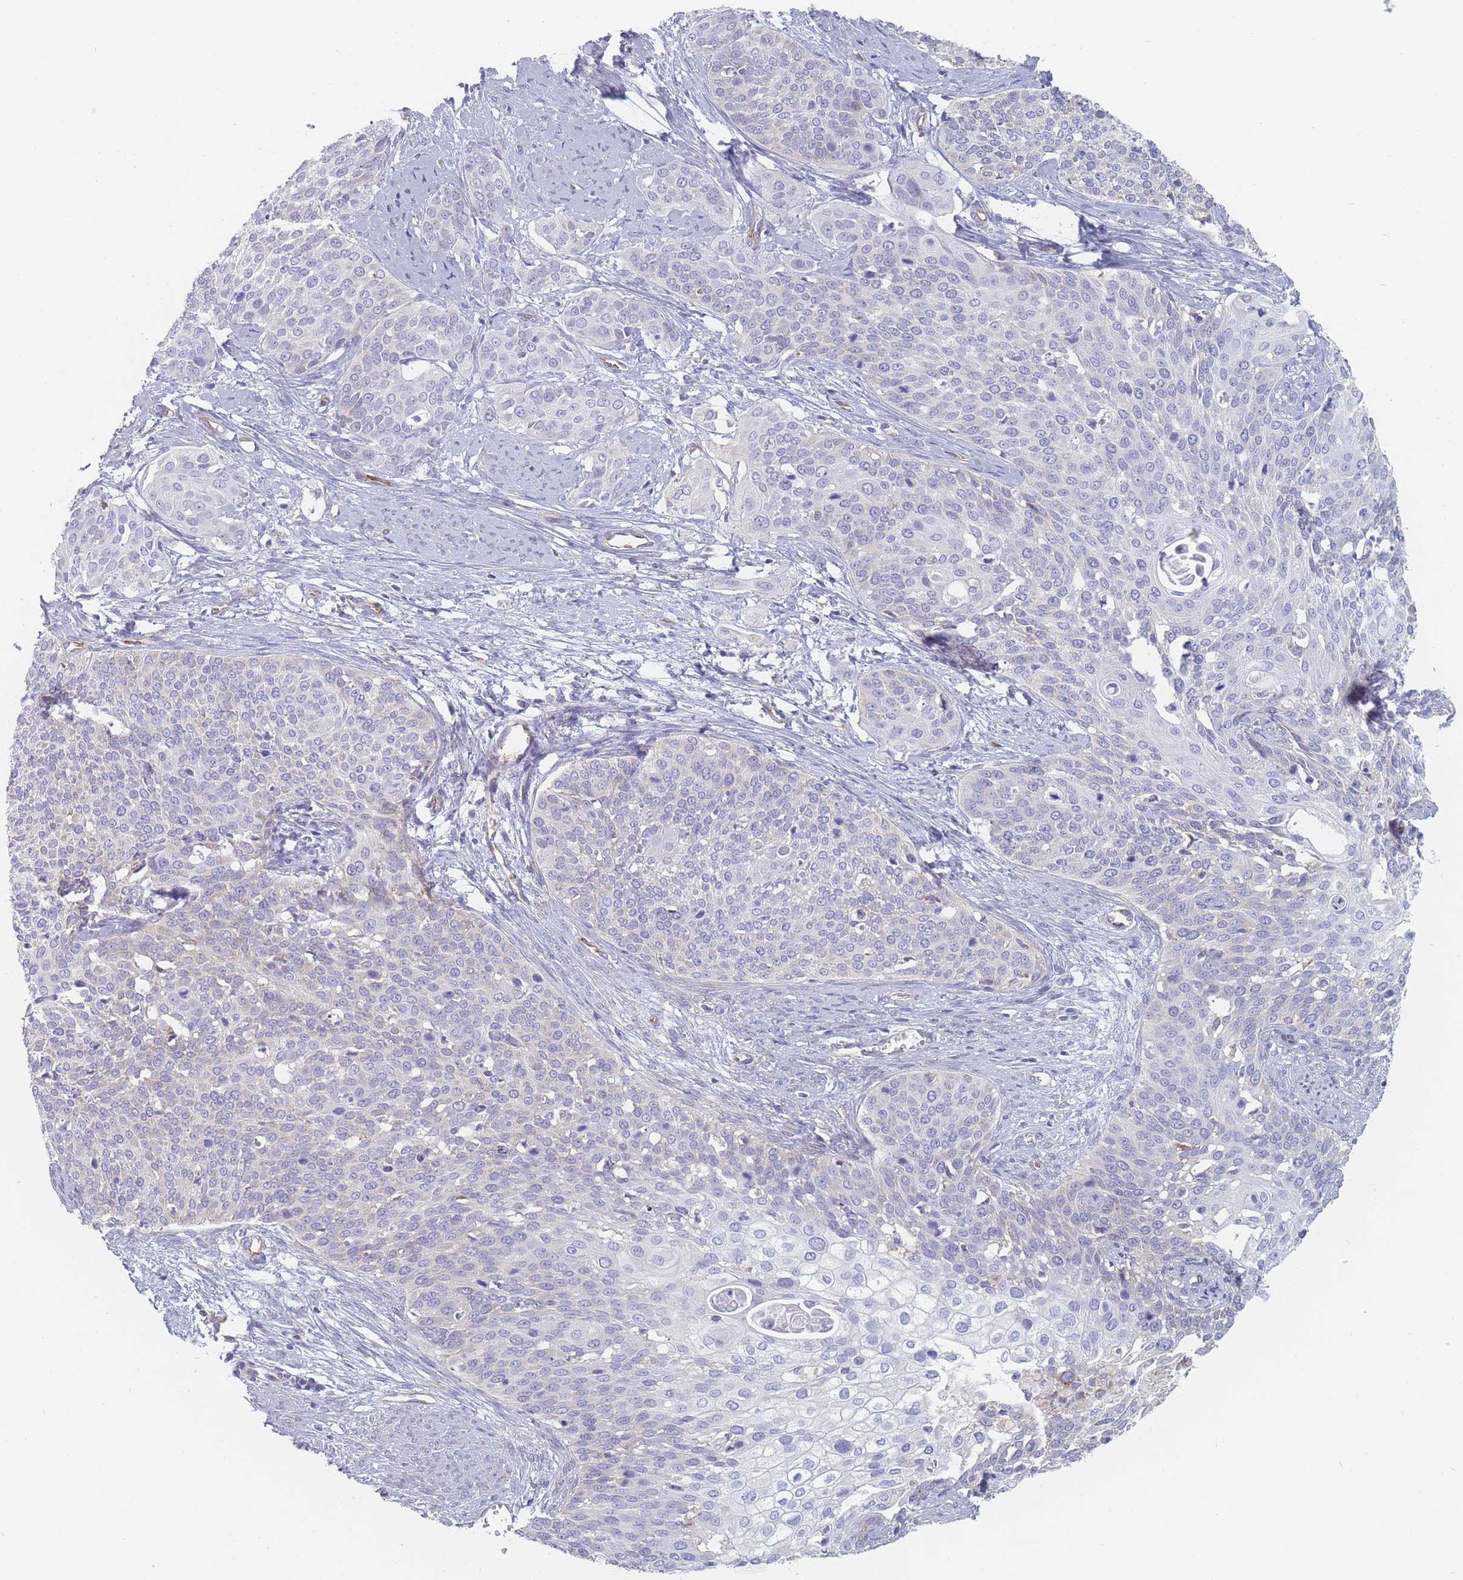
{"staining": {"intensity": "negative", "quantity": "none", "location": "none"}, "tissue": "cervical cancer", "cell_type": "Tumor cells", "image_type": "cancer", "snomed": [{"axis": "morphology", "description": "Squamous cell carcinoma, NOS"}, {"axis": "topography", "description": "Cervix"}], "caption": "Tumor cells are negative for protein expression in human squamous cell carcinoma (cervical). (Stains: DAB (3,3'-diaminobenzidine) immunohistochemistry with hematoxylin counter stain, Microscopy: brightfield microscopy at high magnification).", "gene": "MAP1S", "patient": {"sex": "female", "age": 44}}